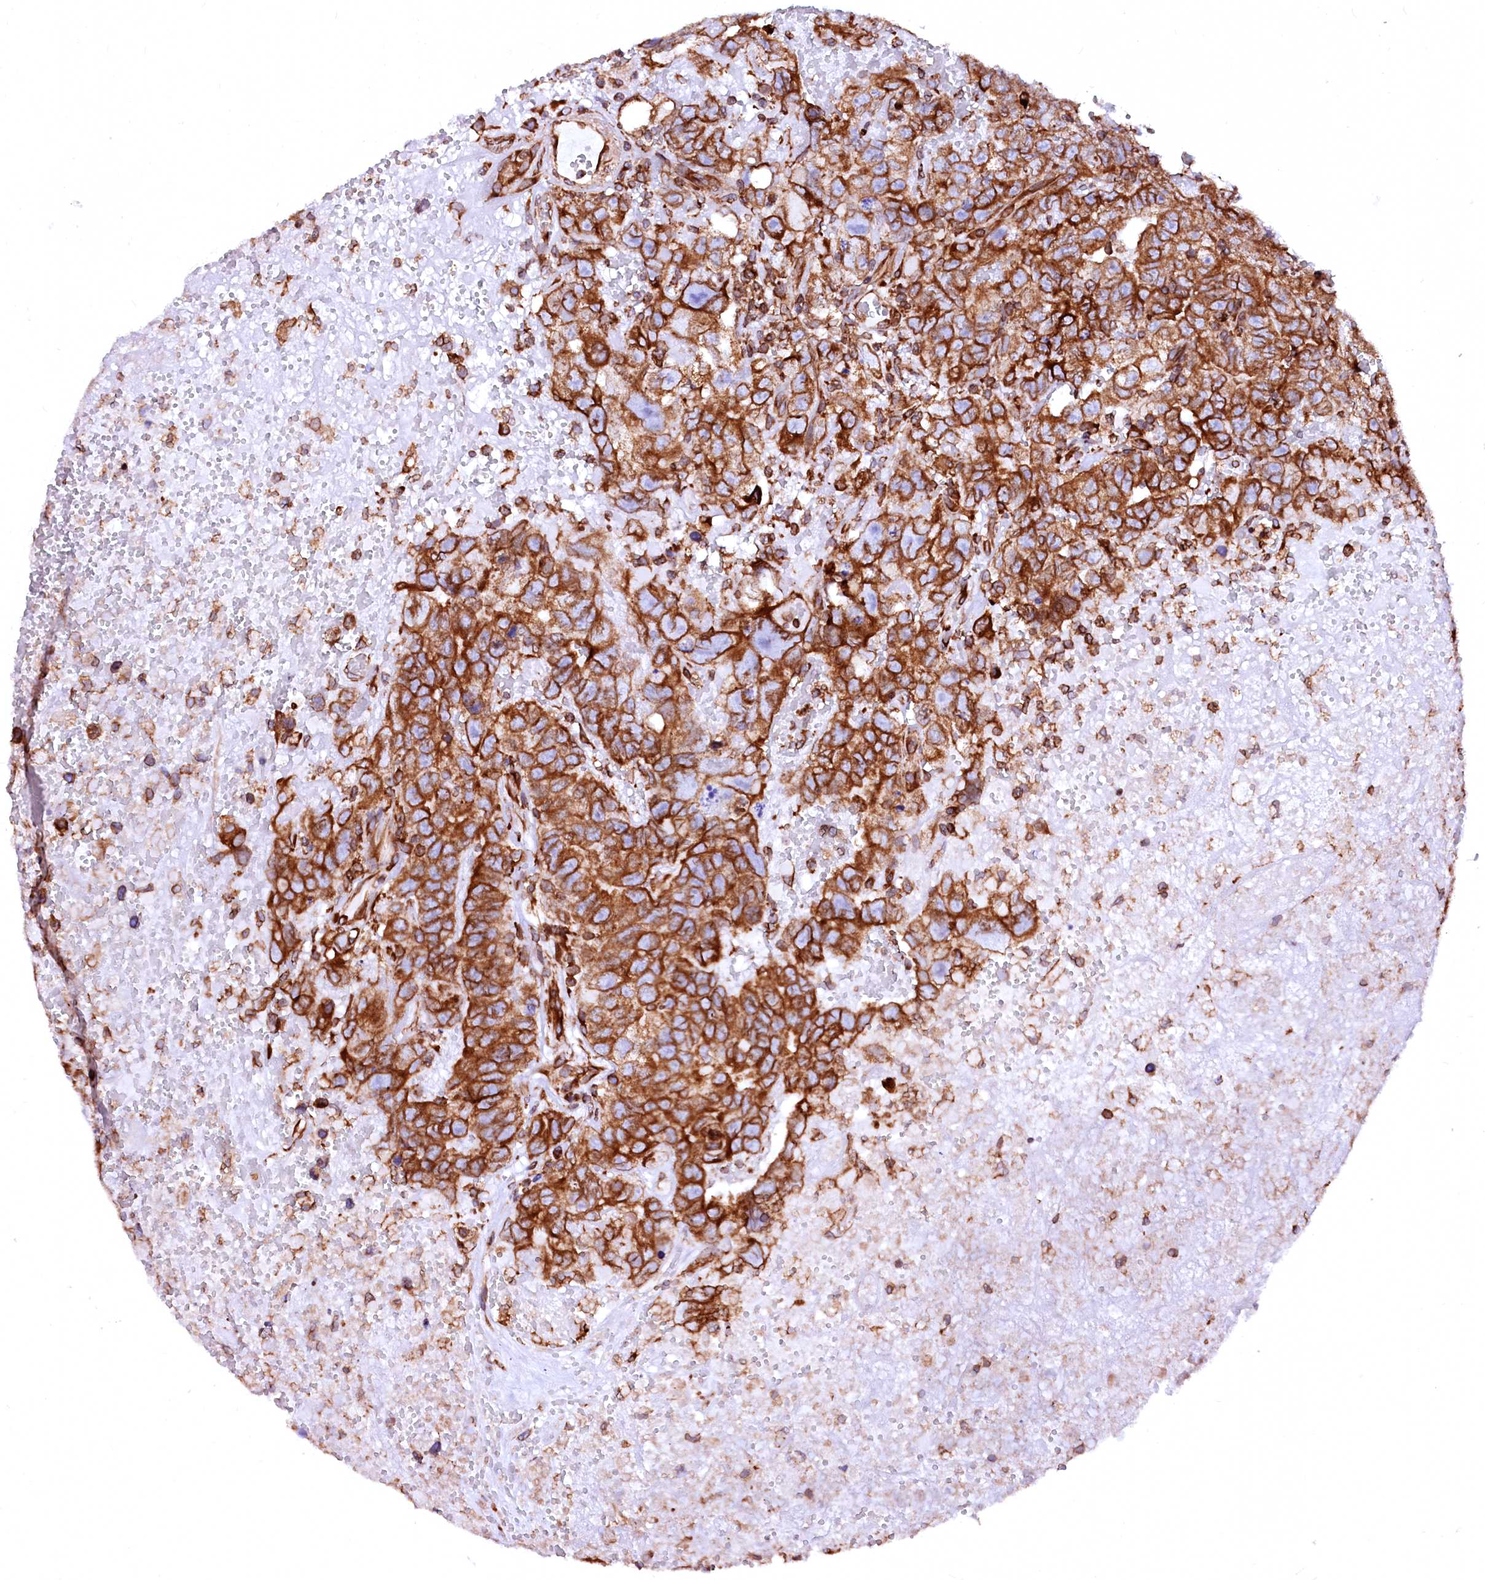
{"staining": {"intensity": "strong", "quantity": ">75%", "location": "cytoplasmic/membranous"}, "tissue": "testis cancer", "cell_type": "Tumor cells", "image_type": "cancer", "snomed": [{"axis": "morphology", "description": "Carcinoma, Embryonal, NOS"}, {"axis": "topography", "description": "Testis"}], "caption": "Strong cytoplasmic/membranous staining for a protein is present in approximately >75% of tumor cells of embryonal carcinoma (testis) using immunohistochemistry (IHC).", "gene": "DERL1", "patient": {"sex": "male", "age": 45}}